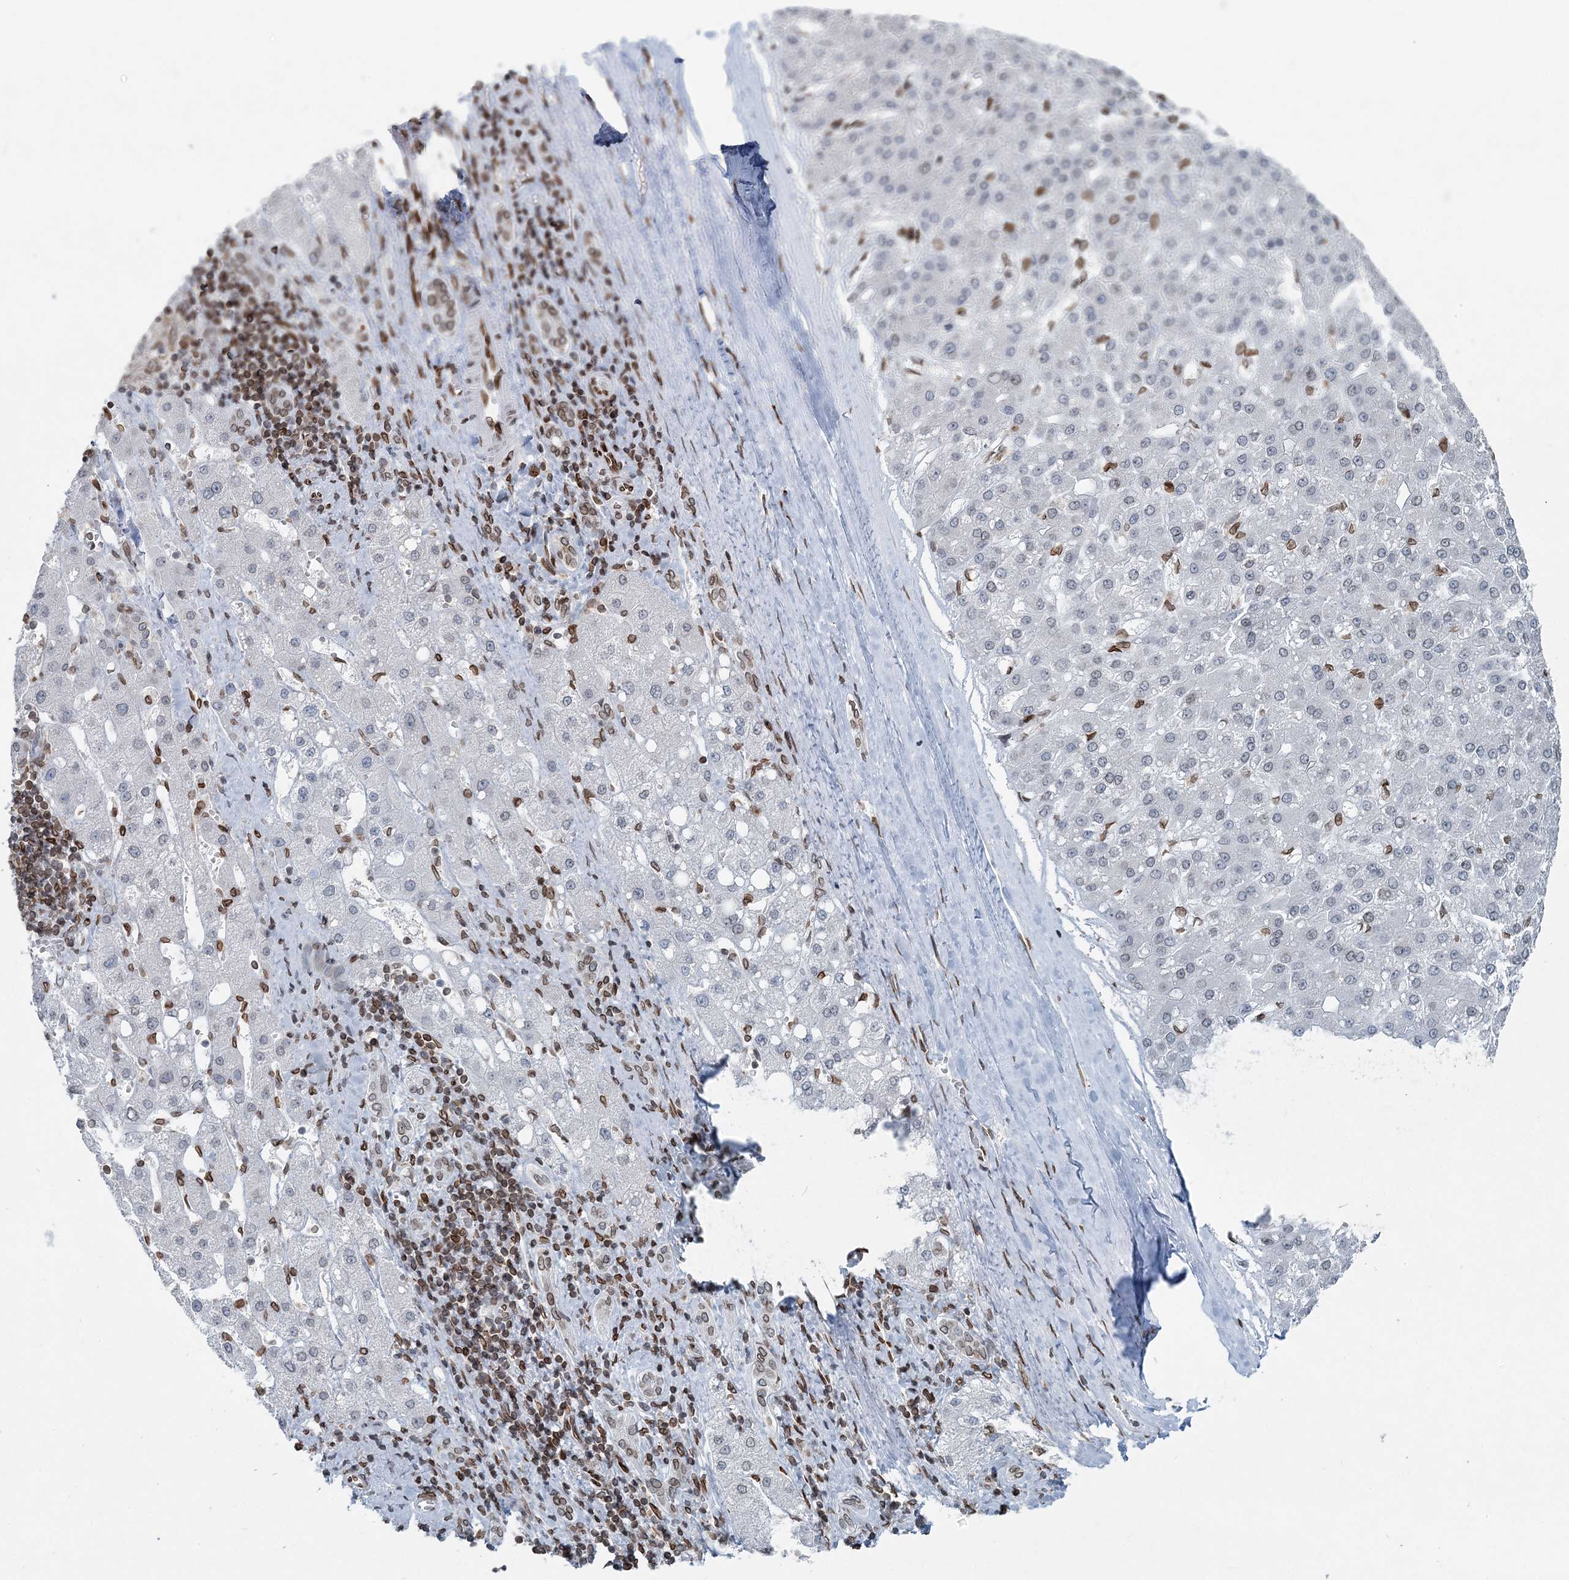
{"staining": {"intensity": "negative", "quantity": "none", "location": "none"}, "tissue": "liver cancer", "cell_type": "Tumor cells", "image_type": "cancer", "snomed": [{"axis": "morphology", "description": "Carcinoma, Hepatocellular, NOS"}, {"axis": "topography", "description": "Liver"}], "caption": "There is no significant expression in tumor cells of liver hepatocellular carcinoma. (DAB immunohistochemistry (IHC) visualized using brightfield microscopy, high magnification).", "gene": "GJD4", "patient": {"sex": "male", "age": 67}}